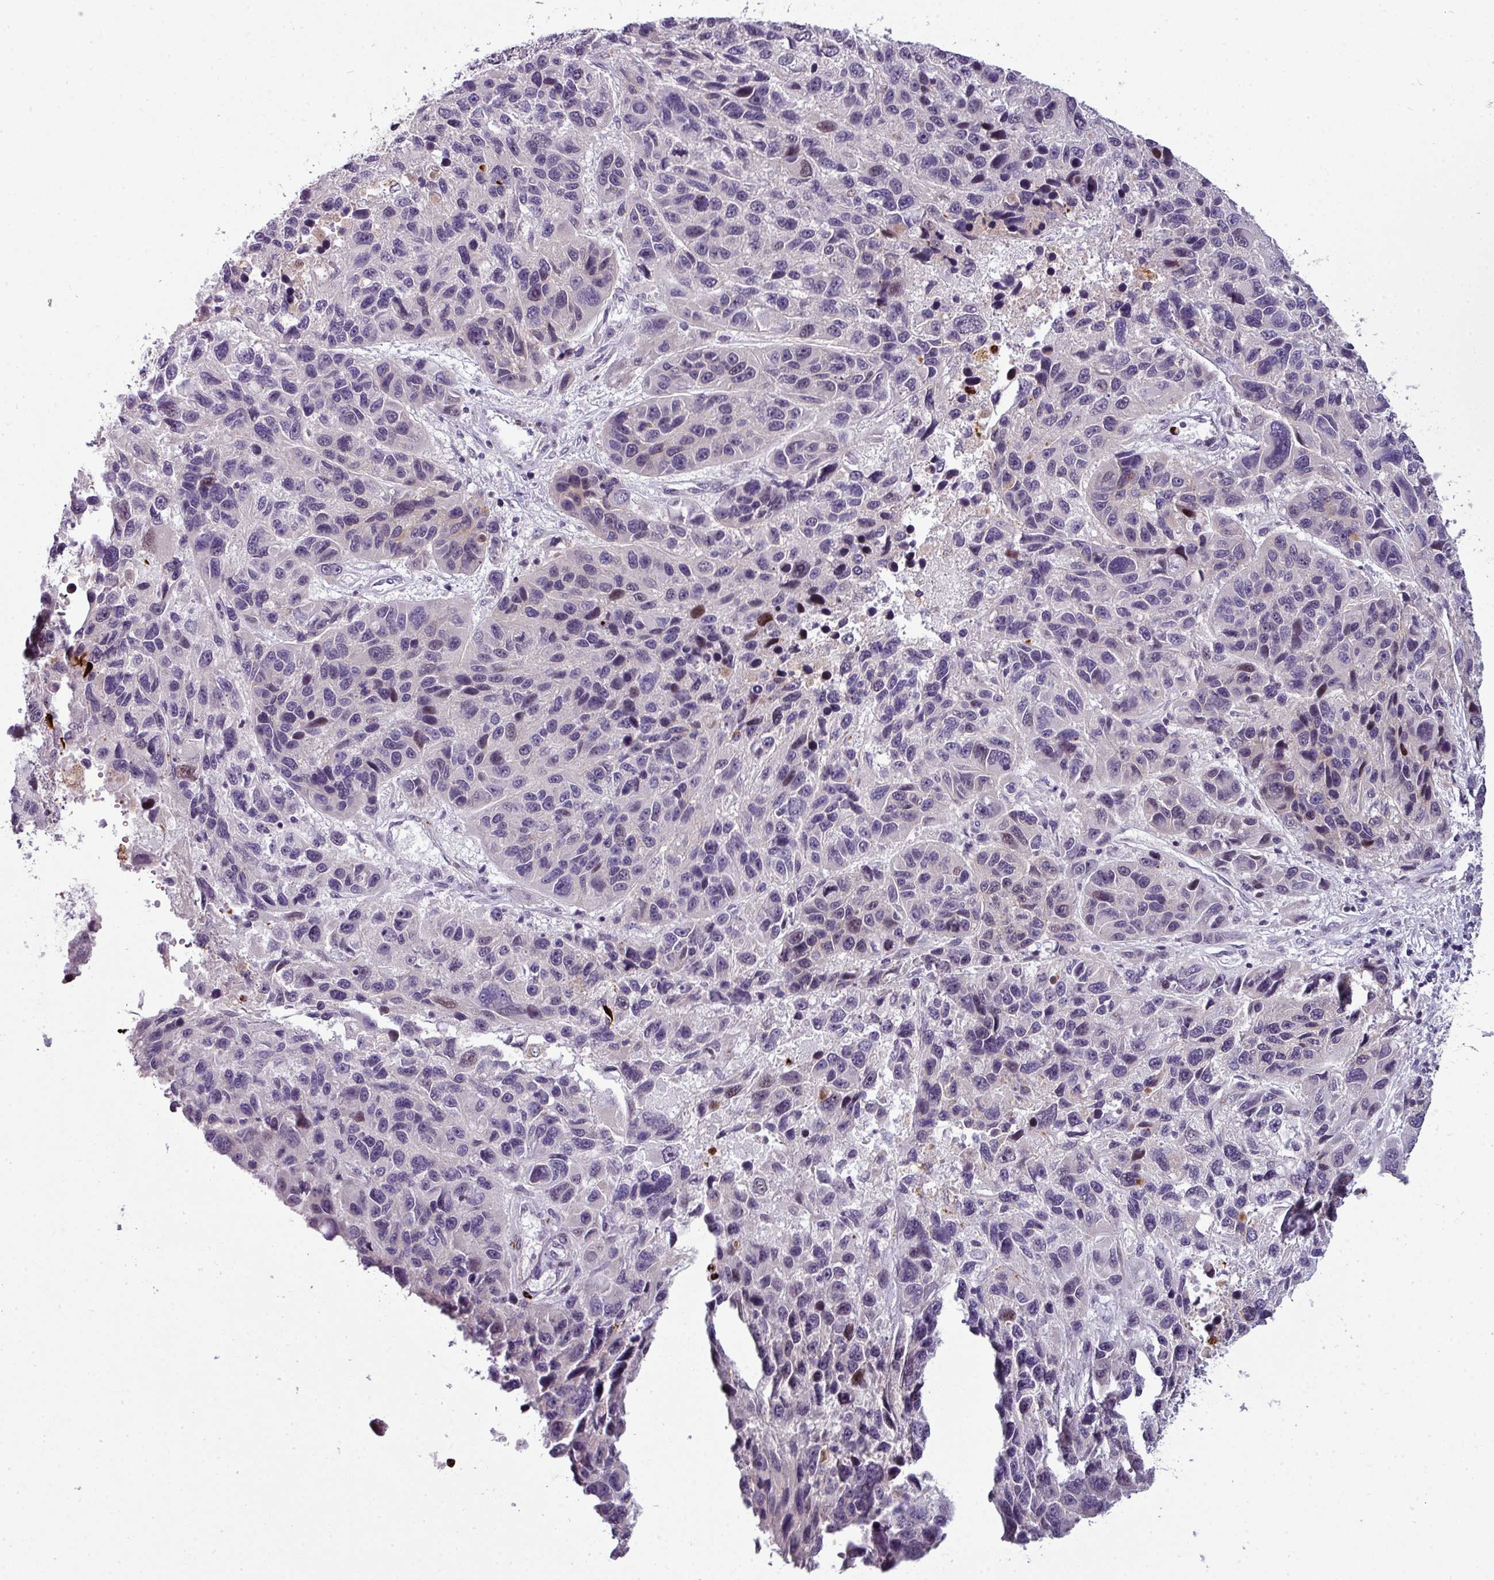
{"staining": {"intensity": "negative", "quantity": "none", "location": "none"}, "tissue": "melanoma", "cell_type": "Tumor cells", "image_type": "cancer", "snomed": [{"axis": "morphology", "description": "Malignant melanoma, NOS"}, {"axis": "topography", "description": "Skin"}], "caption": "Human melanoma stained for a protein using immunohistochemistry (IHC) demonstrates no expression in tumor cells.", "gene": "TMEFF1", "patient": {"sex": "male", "age": 53}}